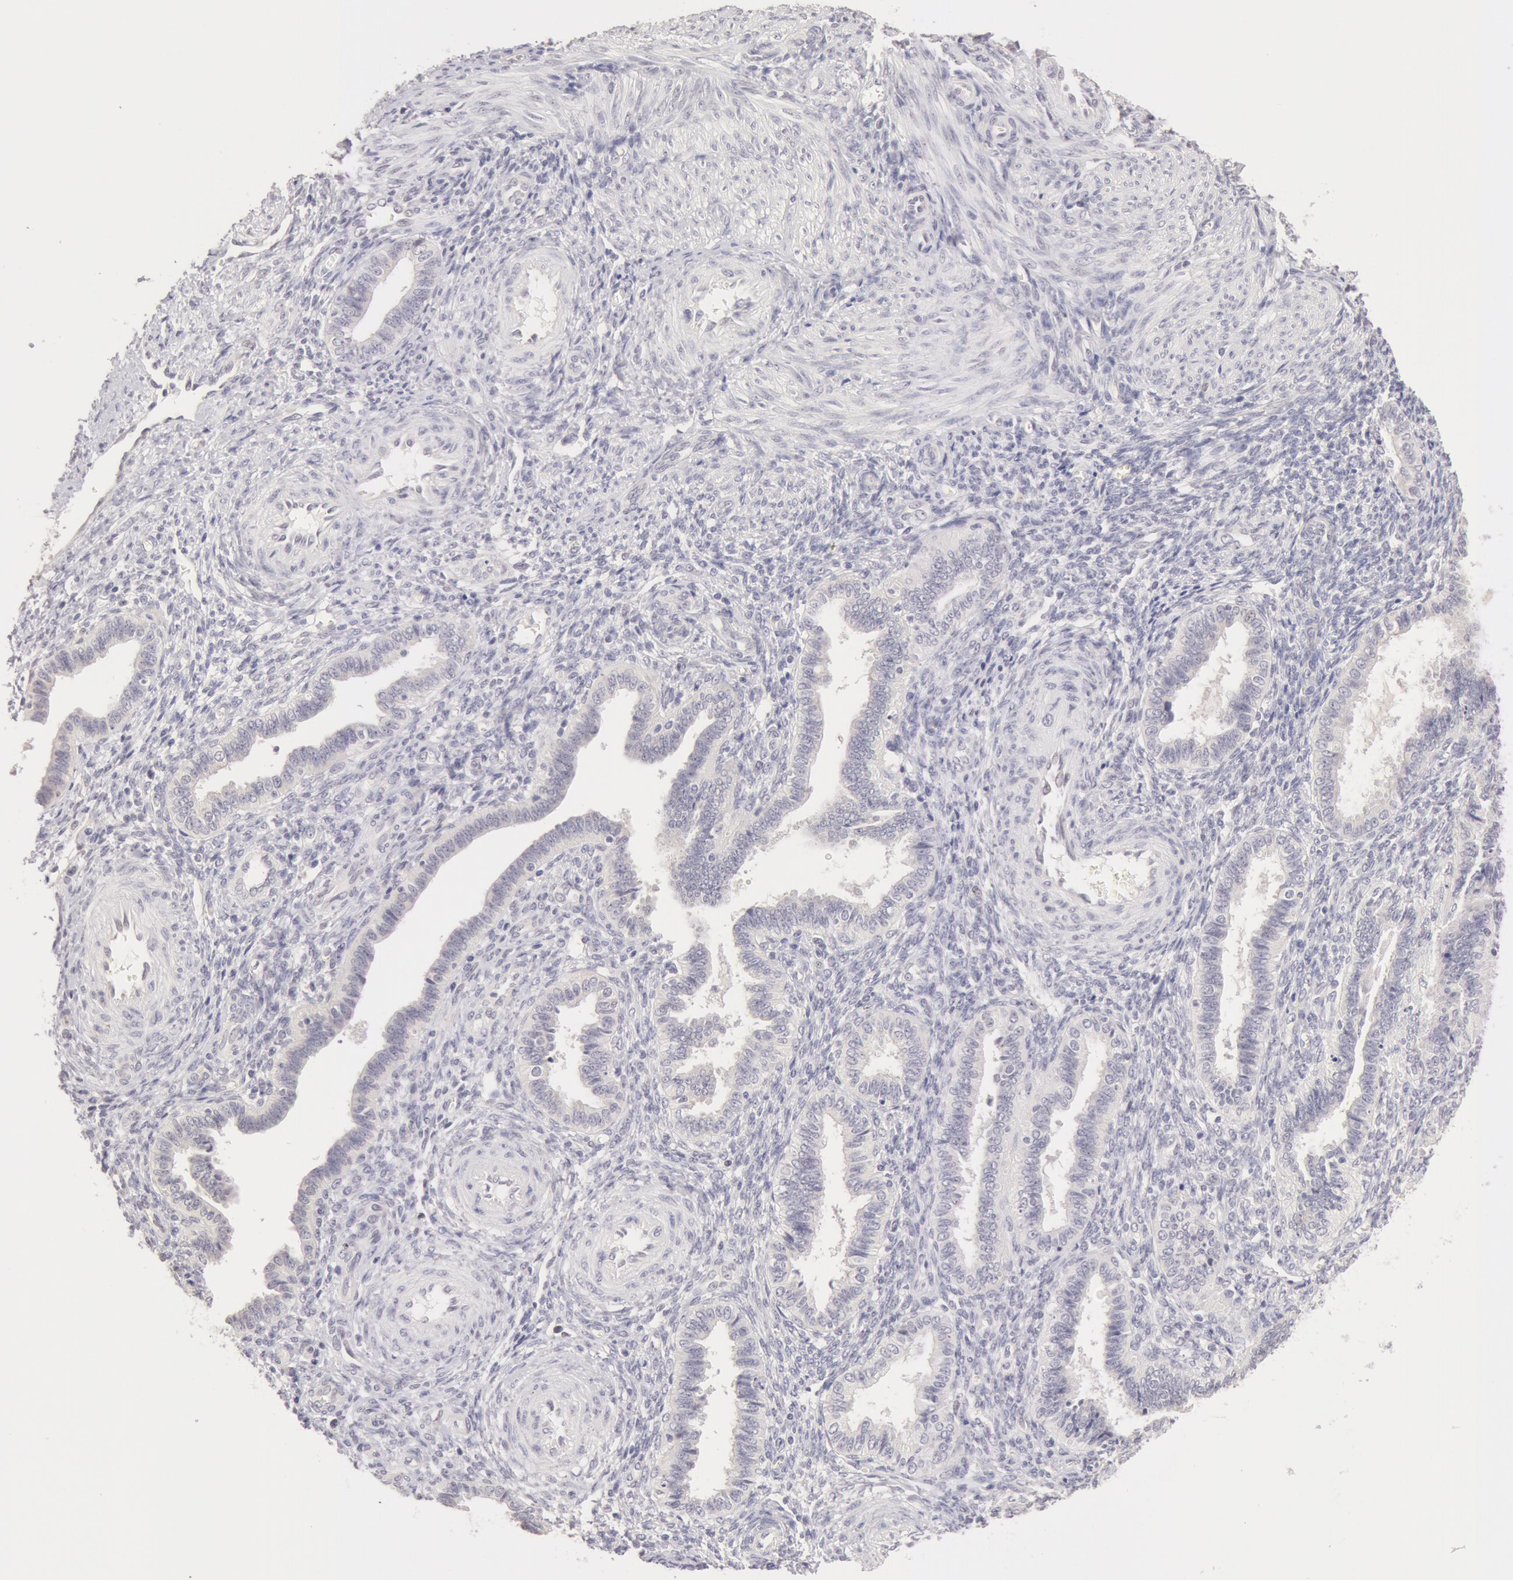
{"staining": {"intensity": "negative", "quantity": "none", "location": "none"}, "tissue": "endometrium", "cell_type": "Cells in endometrial stroma", "image_type": "normal", "snomed": [{"axis": "morphology", "description": "Normal tissue, NOS"}, {"axis": "topography", "description": "Endometrium"}], "caption": "This photomicrograph is of benign endometrium stained with immunohistochemistry (IHC) to label a protein in brown with the nuclei are counter-stained blue. There is no expression in cells in endometrial stroma. (IHC, brightfield microscopy, high magnification).", "gene": "ZNF597", "patient": {"sex": "female", "age": 36}}